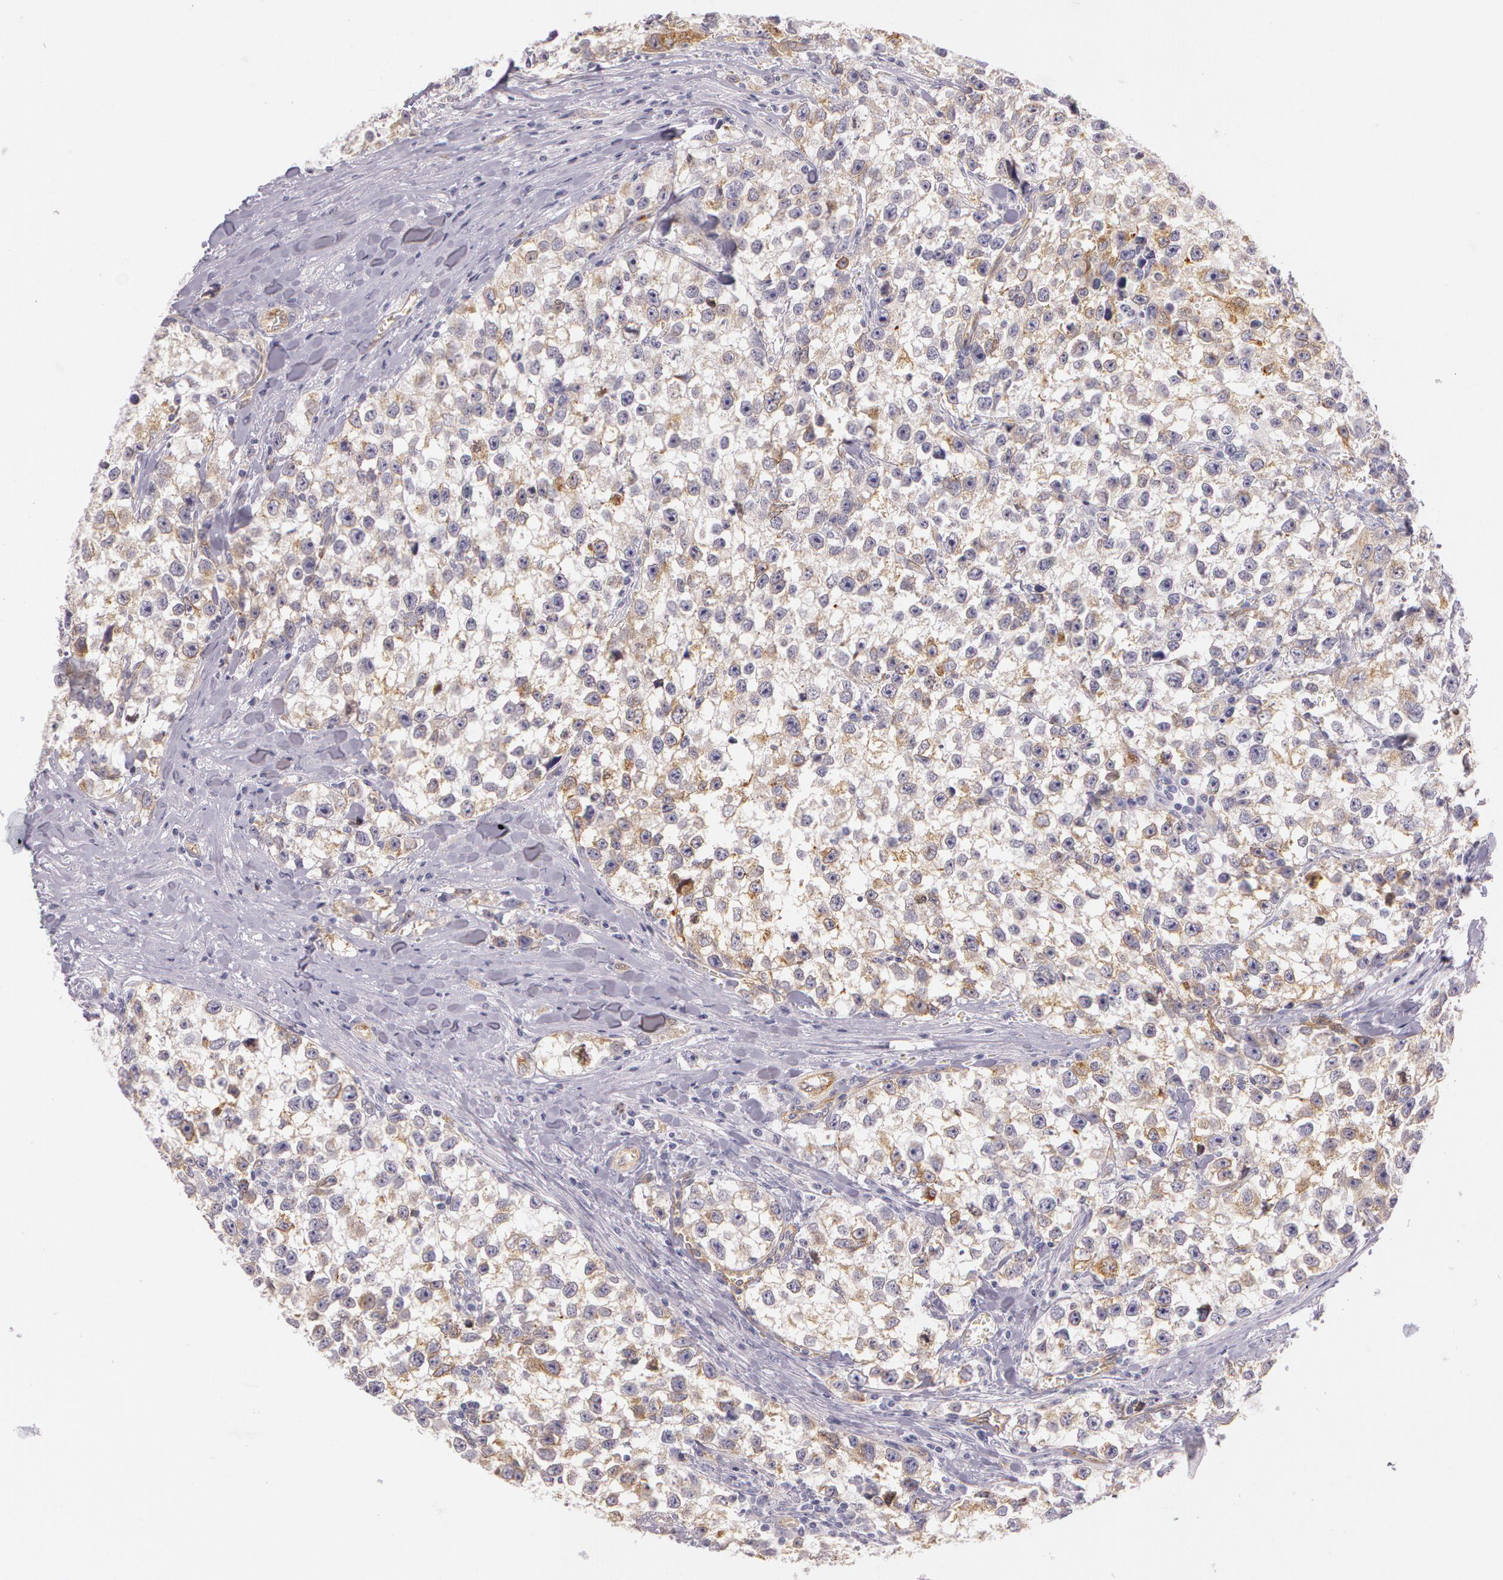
{"staining": {"intensity": "strong", "quantity": "25%-75%", "location": "cytoplasmic/membranous"}, "tissue": "testis cancer", "cell_type": "Tumor cells", "image_type": "cancer", "snomed": [{"axis": "morphology", "description": "Seminoma, NOS"}, {"axis": "morphology", "description": "Carcinoma, Embryonal, NOS"}, {"axis": "topography", "description": "Testis"}], "caption": "Testis embryonal carcinoma stained with a protein marker exhibits strong staining in tumor cells.", "gene": "APP", "patient": {"sex": "male", "age": 30}}